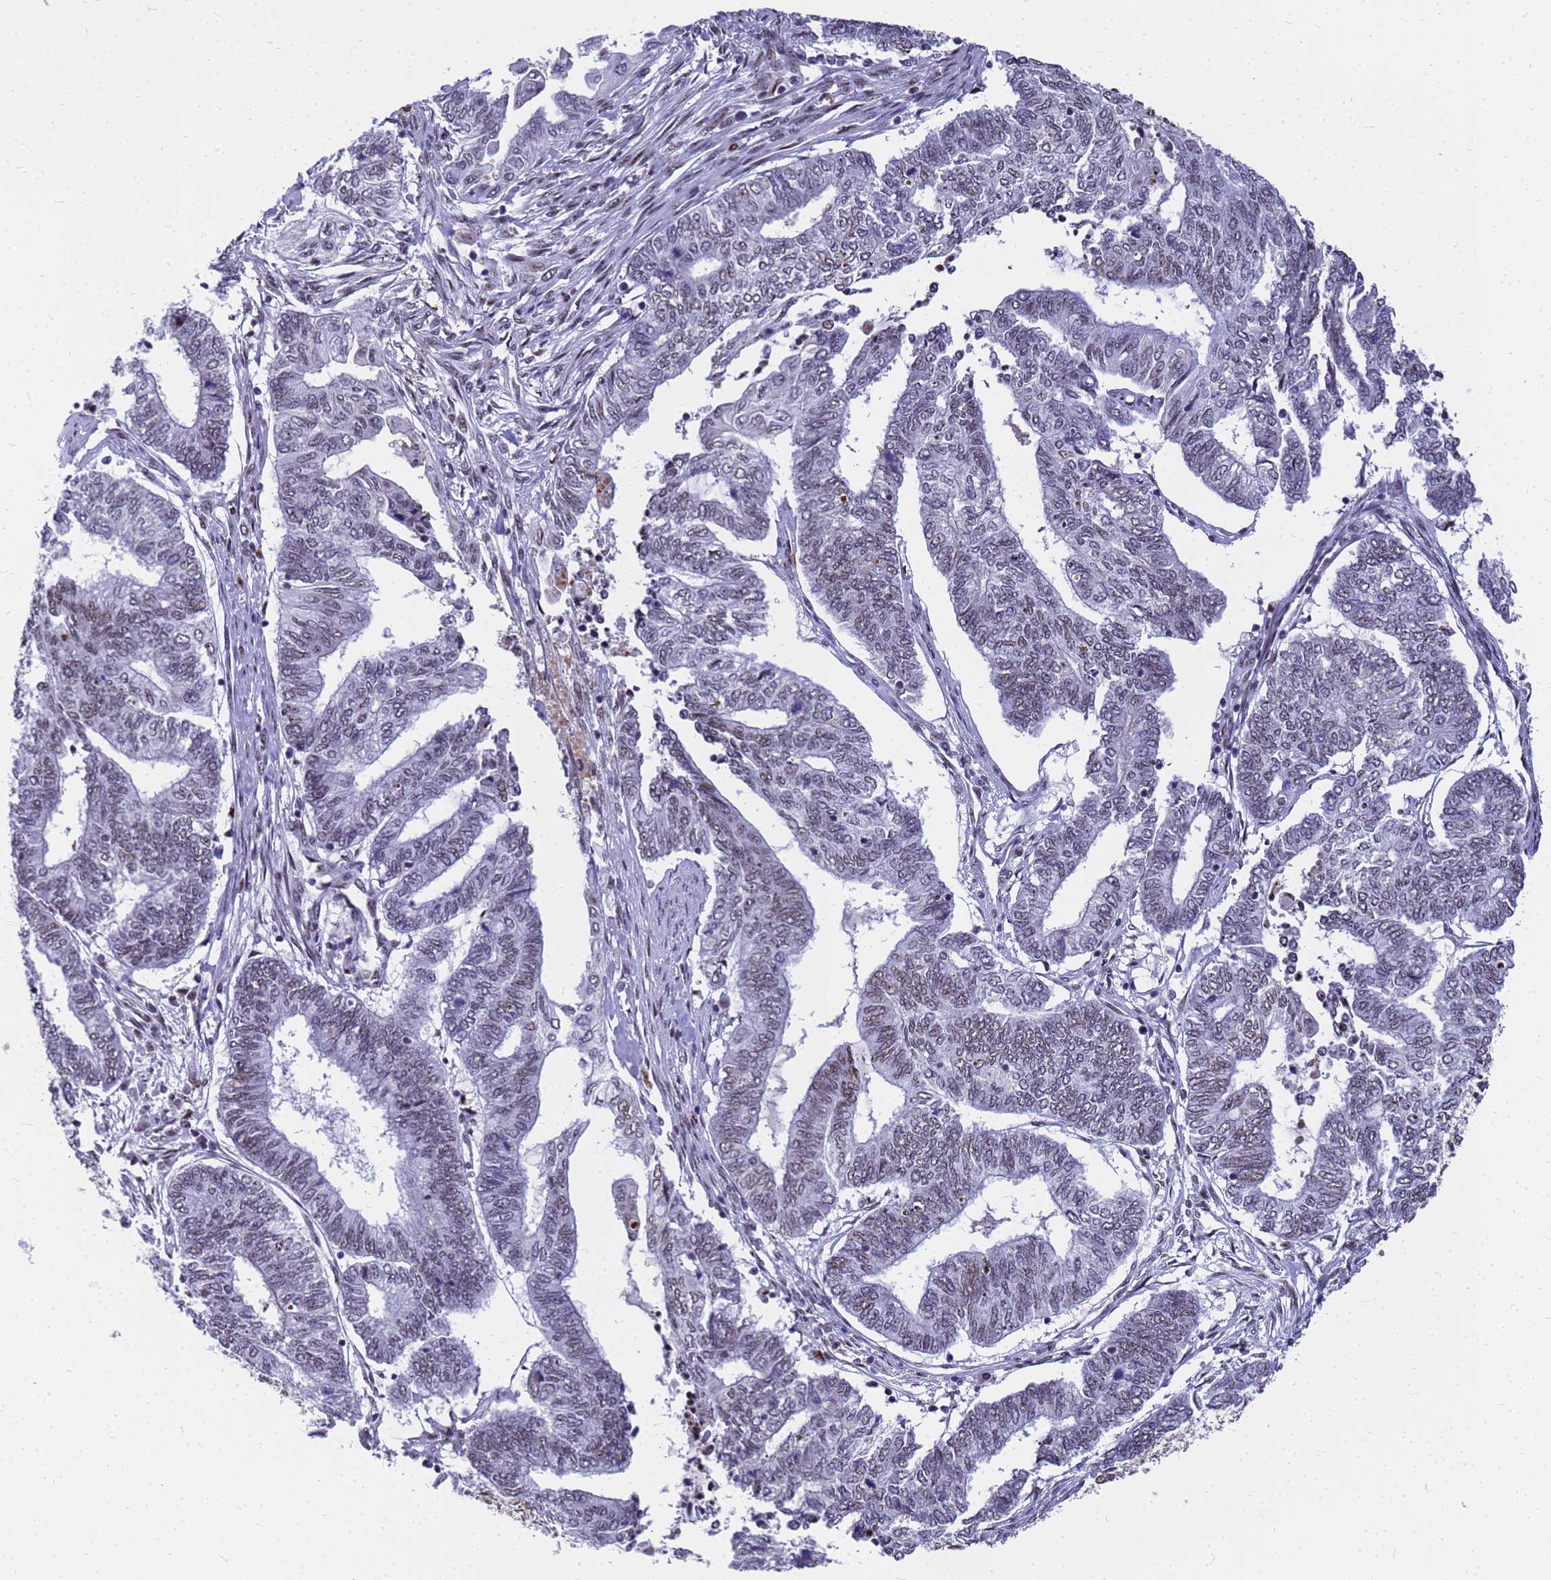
{"staining": {"intensity": "weak", "quantity": "25%-75%", "location": "nuclear"}, "tissue": "endometrial cancer", "cell_type": "Tumor cells", "image_type": "cancer", "snomed": [{"axis": "morphology", "description": "Adenocarcinoma, NOS"}, {"axis": "topography", "description": "Uterus"}, {"axis": "topography", "description": "Endometrium"}], "caption": "Adenocarcinoma (endometrial) tissue demonstrates weak nuclear staining in approximately 25%-75% of tumor cells, visualized by immunohistochemistry.", "gene": "SART3", "patient": {"sex": "female", "age": 70}}